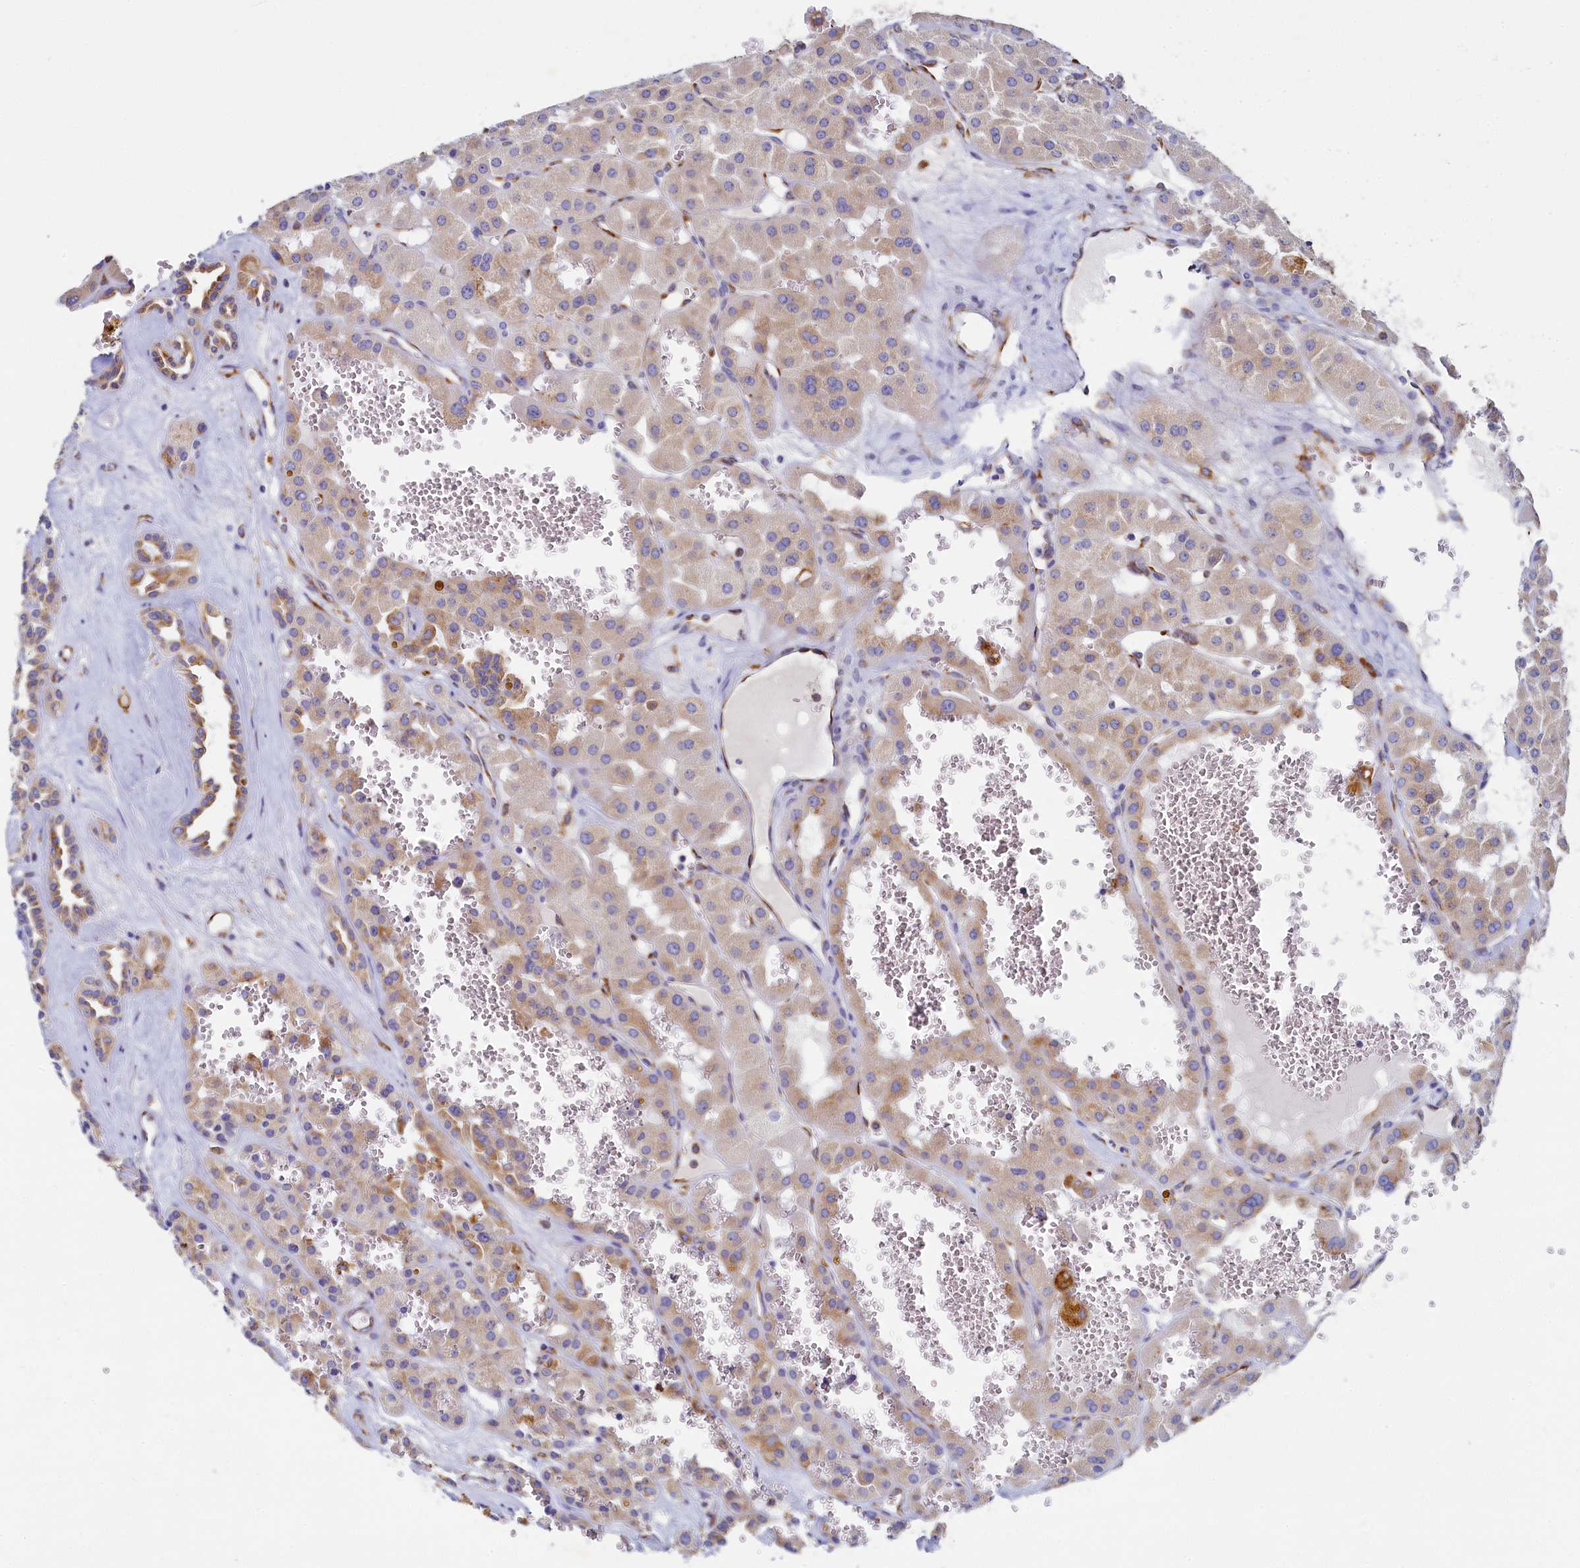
{"staining": {"intensity": "weak", "quantity": "25%-75%", "location": "cytoplasmic/membranous"}, "tissue": "renal cancer", "cell_type": "Tumor cells", "image_type": "cancer", "snomed": [{"axis": "morphology", "description": "Carcinoma, NOS"}, {"axis": "topography", "description": "Kidney"}], "caption": "Carcinoma (renal) stained with immunohistochemistry (IHC) demonstrates weak cytoplasmic/membranous expression in approximately 25%-75% of tumor cells.", "gene": "TMEM18", "patient": {"sex": "female", "age": 75}}